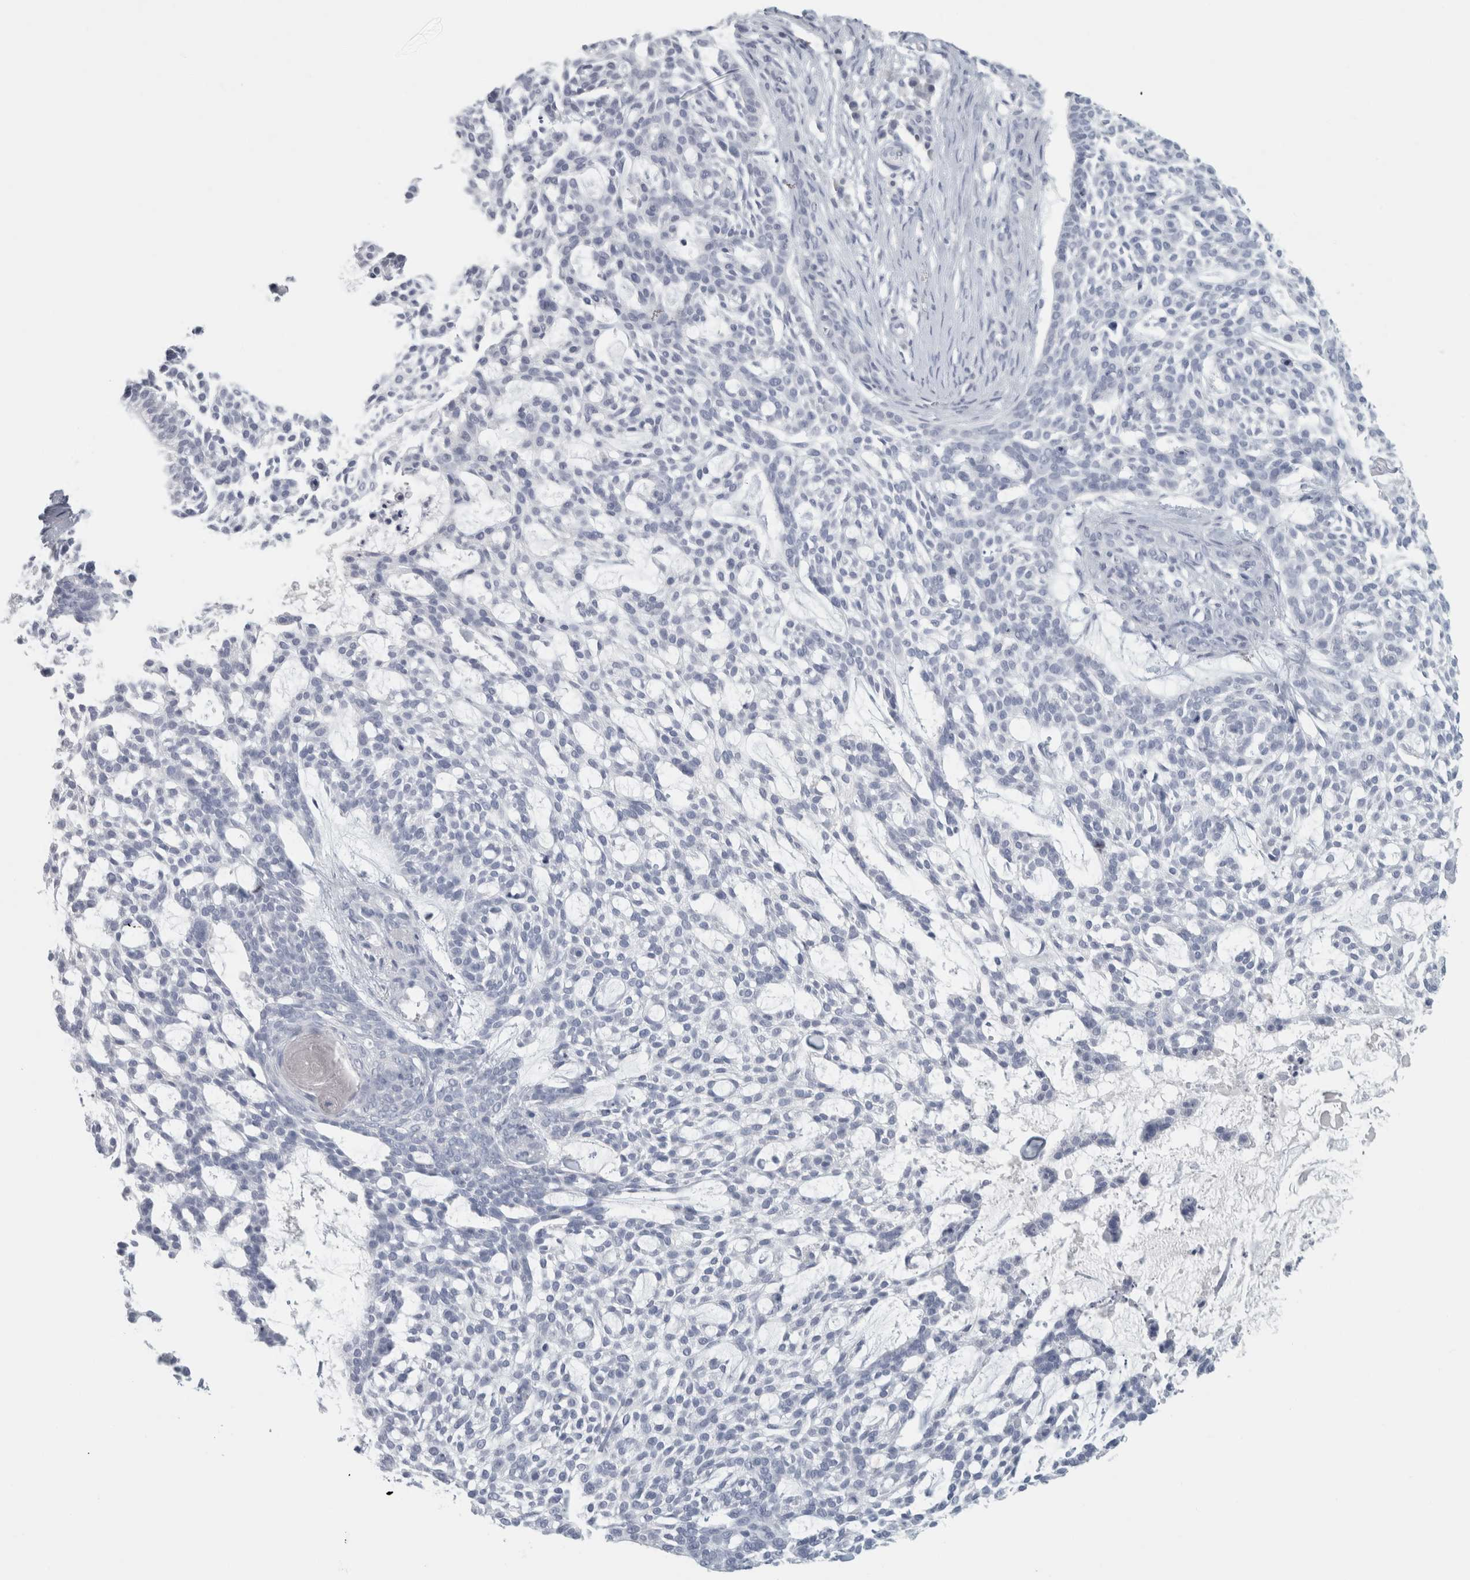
{"staining": {"intensity": "negative", "quantity": "none", "location": "none"}, "tissue": "skin cancer", "cell_type": "Tumor cells", "image_type": "cancer", "snomed": [{"axis": "morphology", "description": "Basal cell carcinoma"}, {"axis": "topography", "description": "Skin"}], "caption": "There is no significant expression in tumor cells of skin basal cell carcinoma.", "gene": "SLC28A3", "patient": {"sex": "female", "age": 64}}